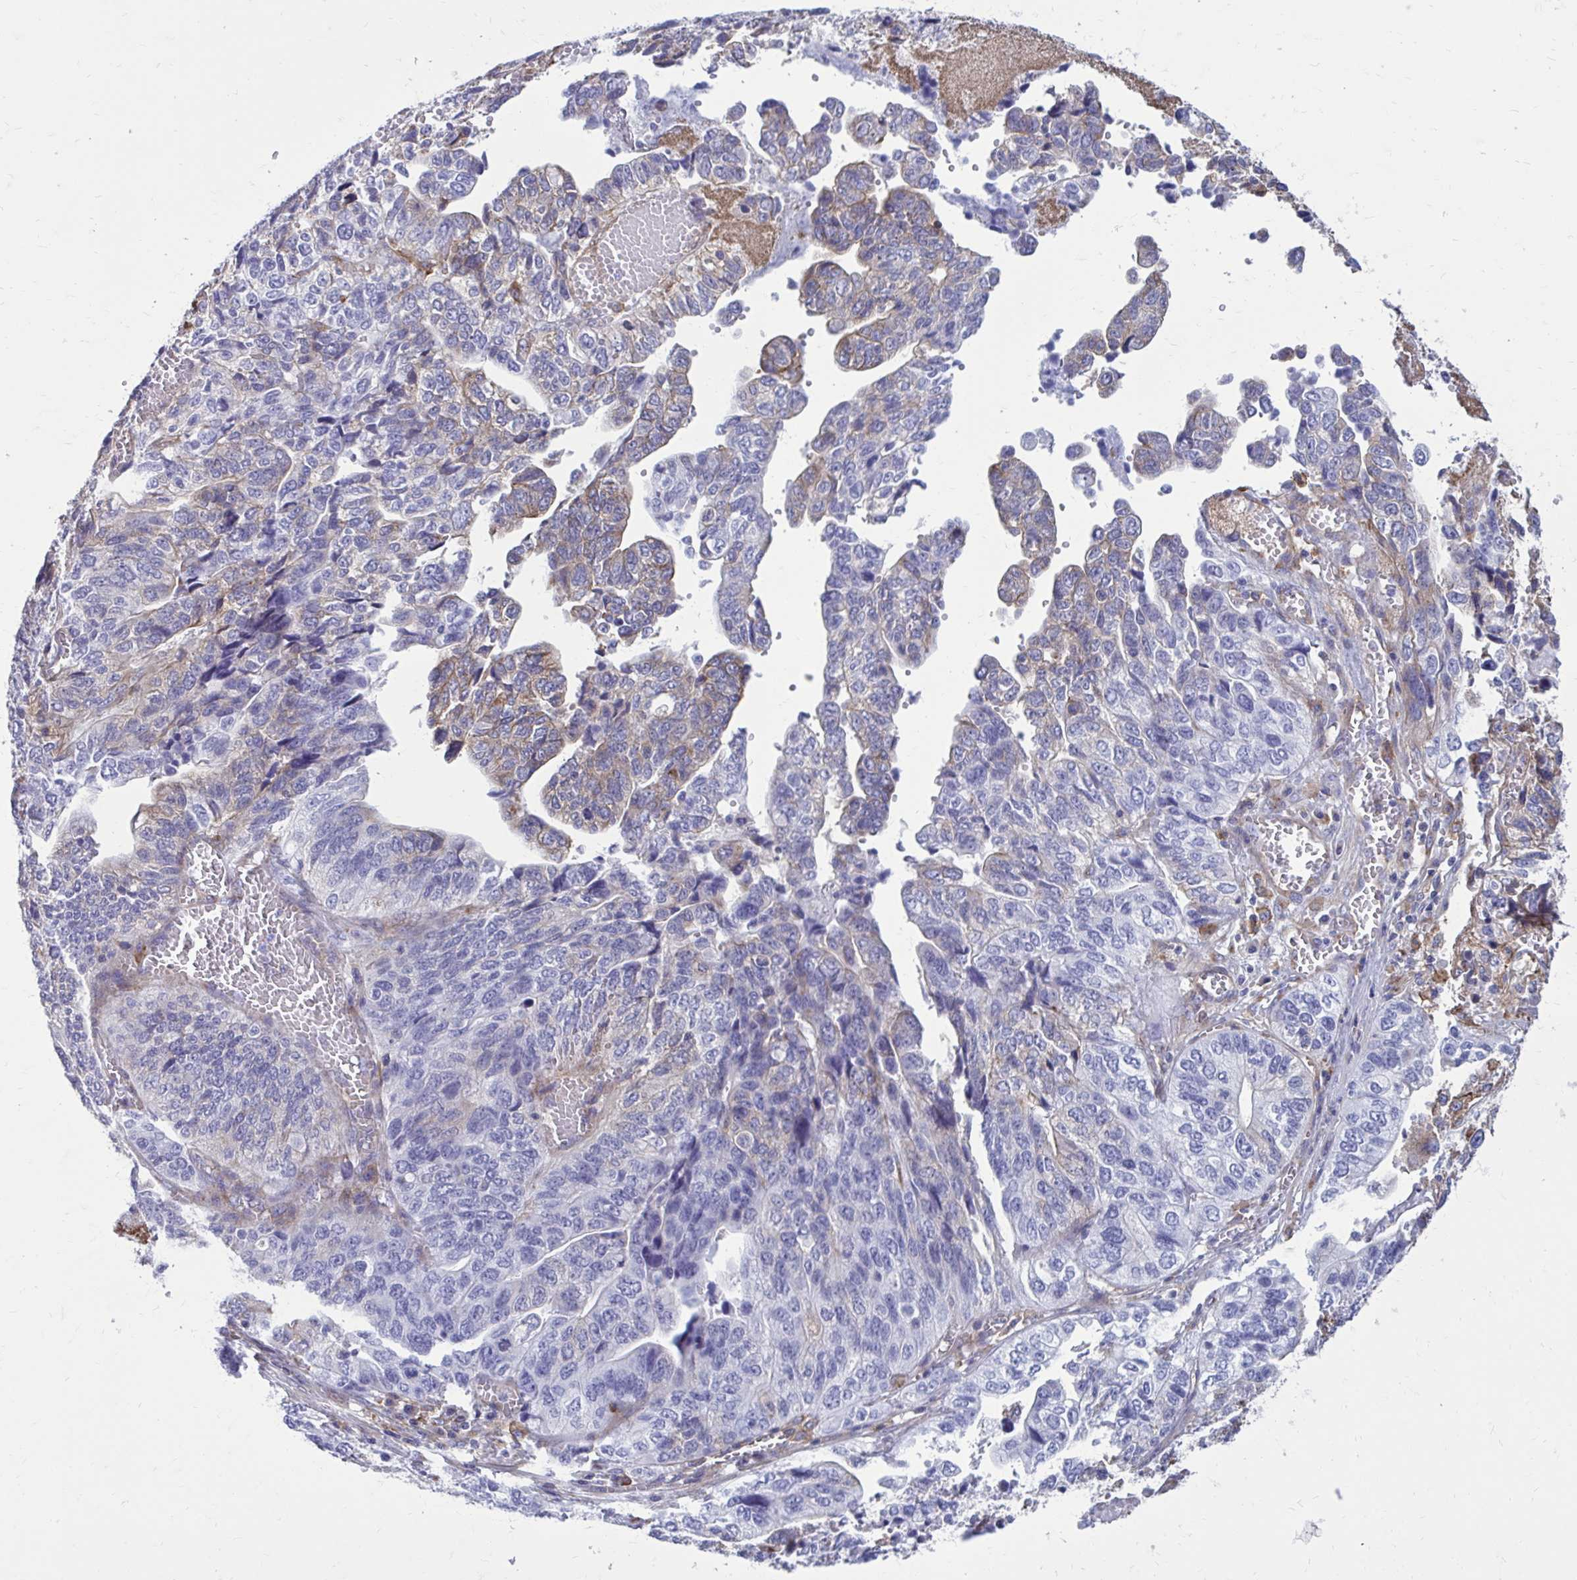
{"staining": {"intensity": "weak", "quantity": "<25%", "location": "cytoplasmic/membranous"}, "tissue": "stomach cancer", "cell_type": "Tumor cells", "image_type": "cancer", "snomed": [{"axis": "morphology", "description": "Adenocarcinoma, NOS"}, {"axis": "topography", "description": "Stomach, upper"}], "caption": "This is an immunohistochemistry (IHC) micrograph of adenocarcinoma (stomach). There is no staining in tumor cells.", "gene": "CLTA", "patient": {"sex": "female", "age": 67}}